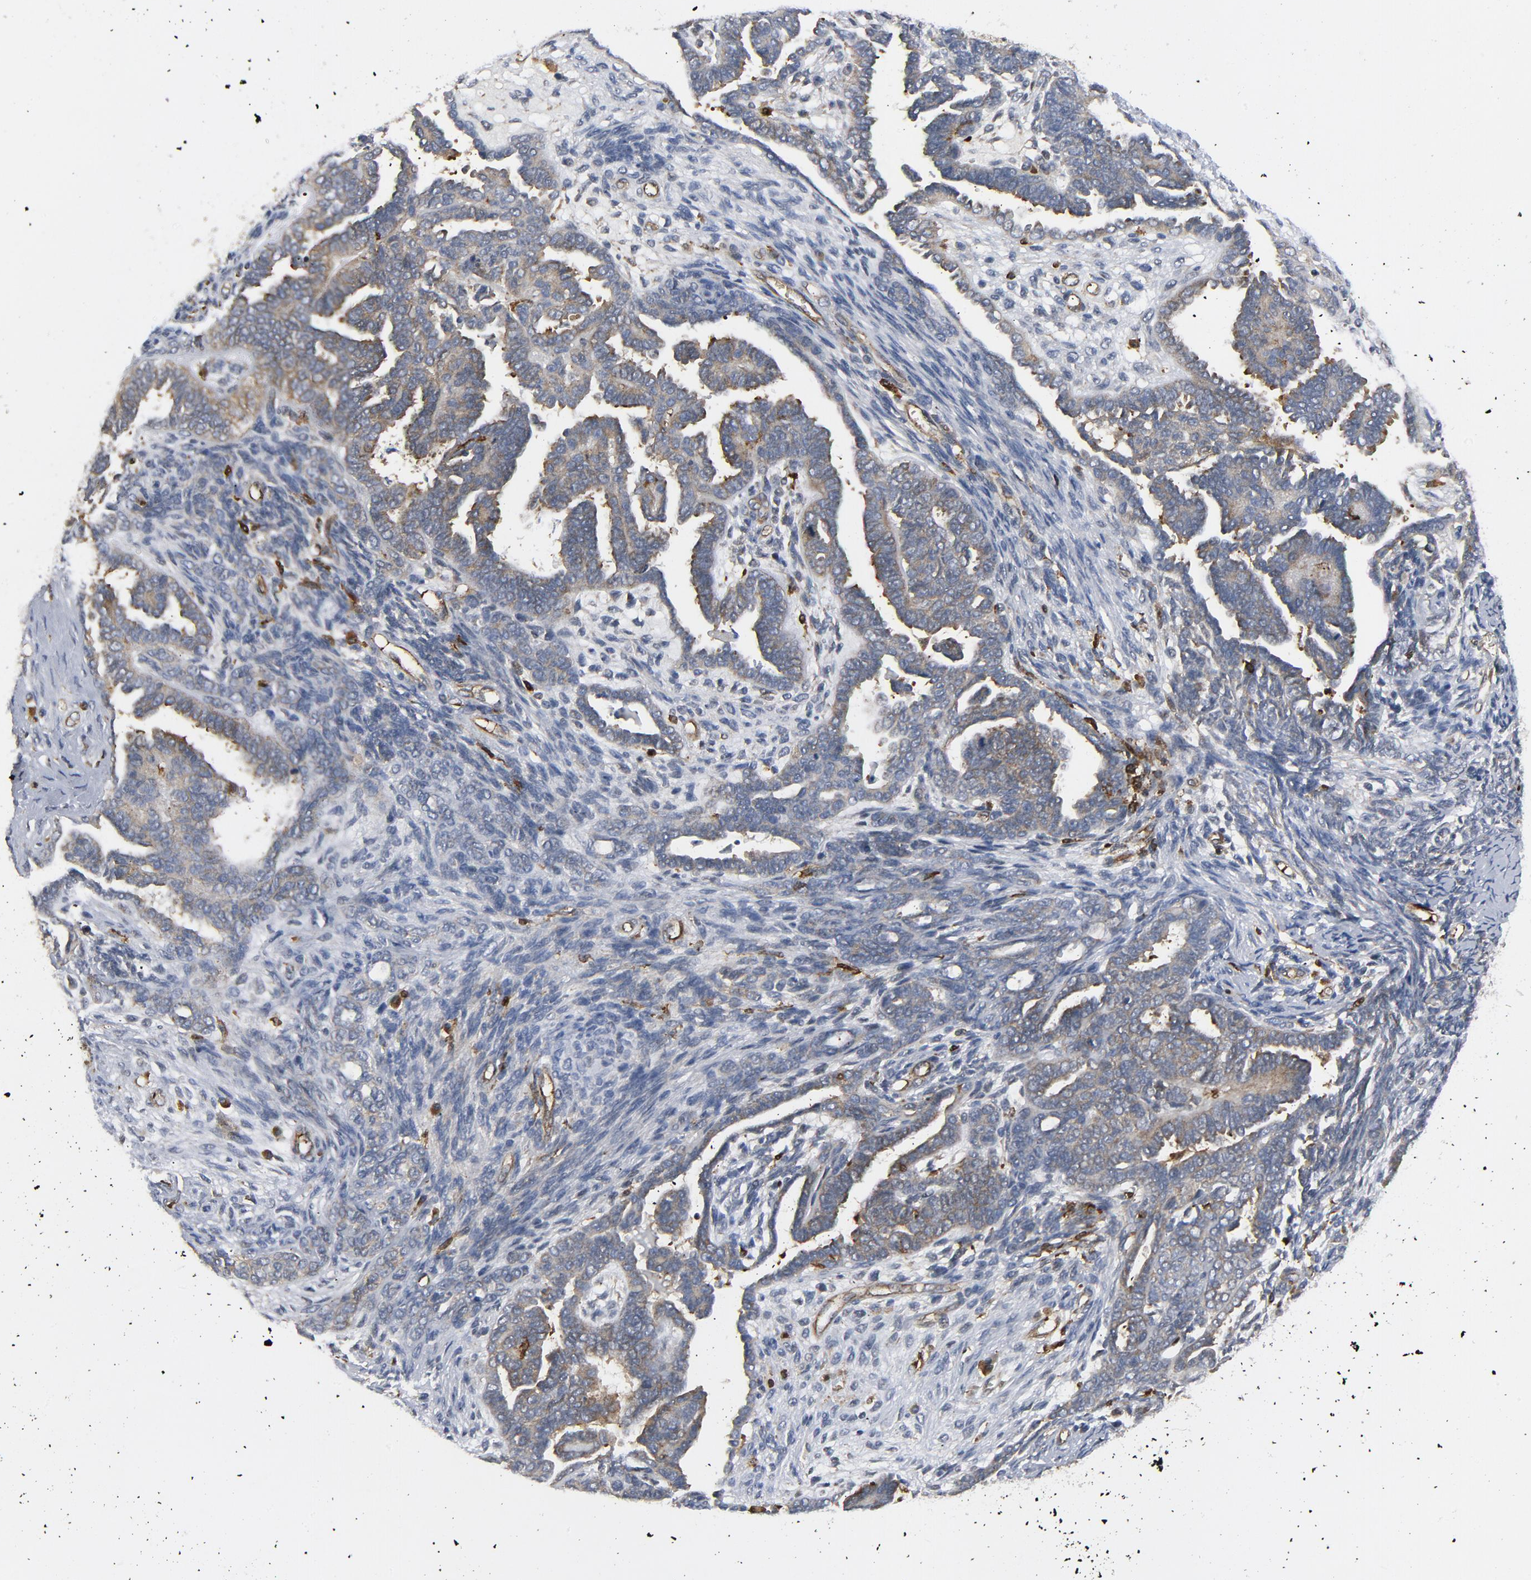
{"staining": {"intensity": "weak", "quantity": ">75%", "location": "cytoplasmic/membranous"}, "tissue": "endometrial cancer", "cell_type": "Tumor cells", "image_type": "cancer", "snomed": [{"axis": "morphology", "description": "Neoplasm, malignant, NOS"}, {"axis": "topography", "description": "Endometrium"}], "caption": "Immunohistochemical staining of malignant neoplasm (endometrial) shows low levels of weak cytoplasmic/membranous expression in about >75% of tumor cells. Ihc stains the protein in brown and the nuclei are stained blue.", "gene": "YES1", "patient": {"sex": "female", "age": 74}}